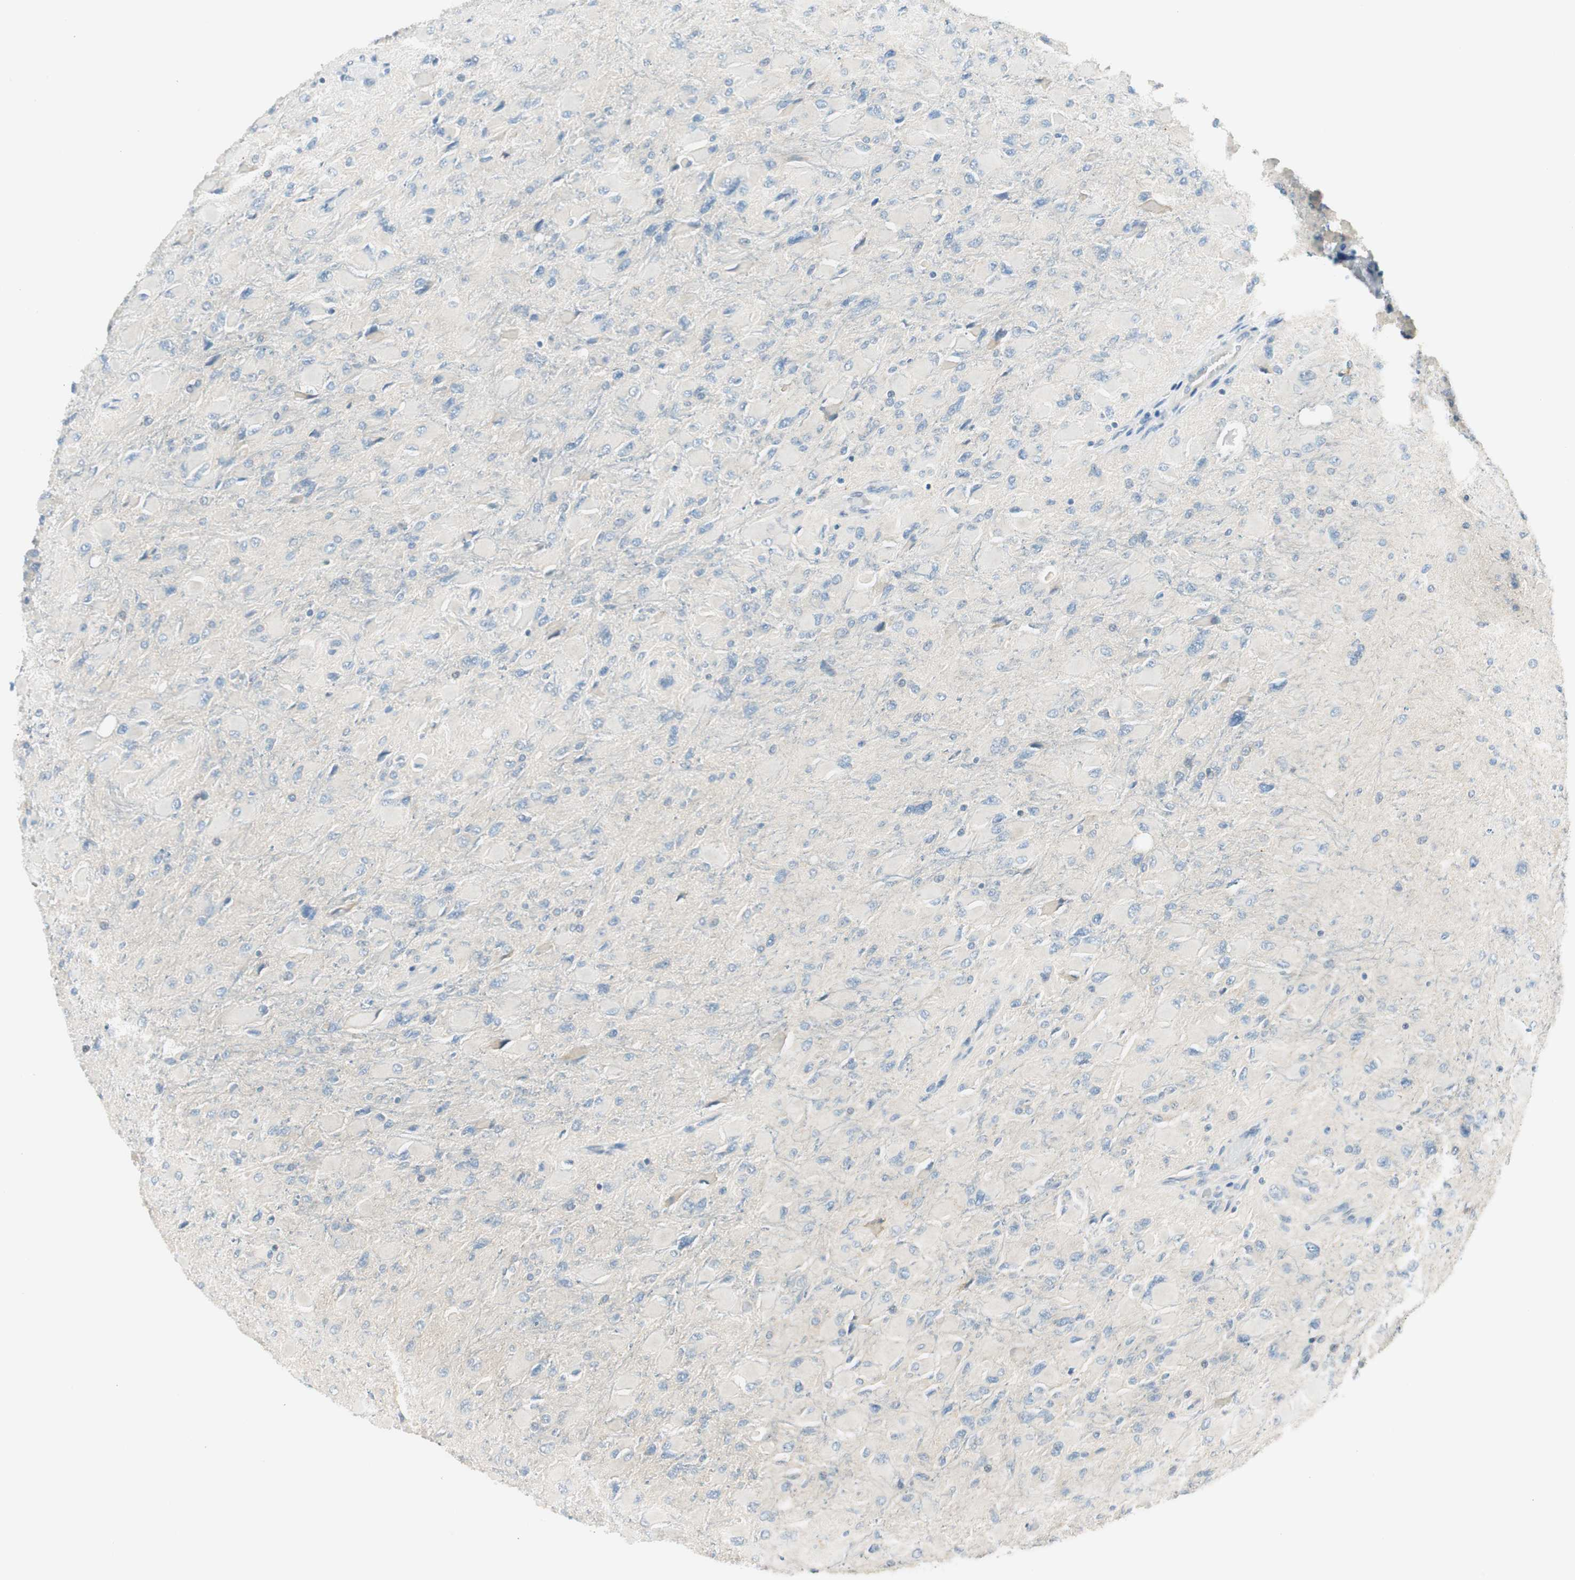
{"staining": {"intensity": "negative", "quantity": "none", "location": "none"}, "tissue": "glioma", "cell_type": "Tumor cells", "image_type": "cancer", "snomed": [{"axis": "morphology", "description": "Glioma, malignant, High grade"}, {"axis": "topography", "description": "Cerebral cortex"}], "caption": "Immunohistochemistry (IHC) photomicrograph of neoplastic tissue: human high-grade glioma (malignant) stained with DAB (3,3'-diaminobenzidine) displays no significant protein expression in tumor cells.", "gene": "TACR3", "patient": {"sex": "female", "age": 36}}